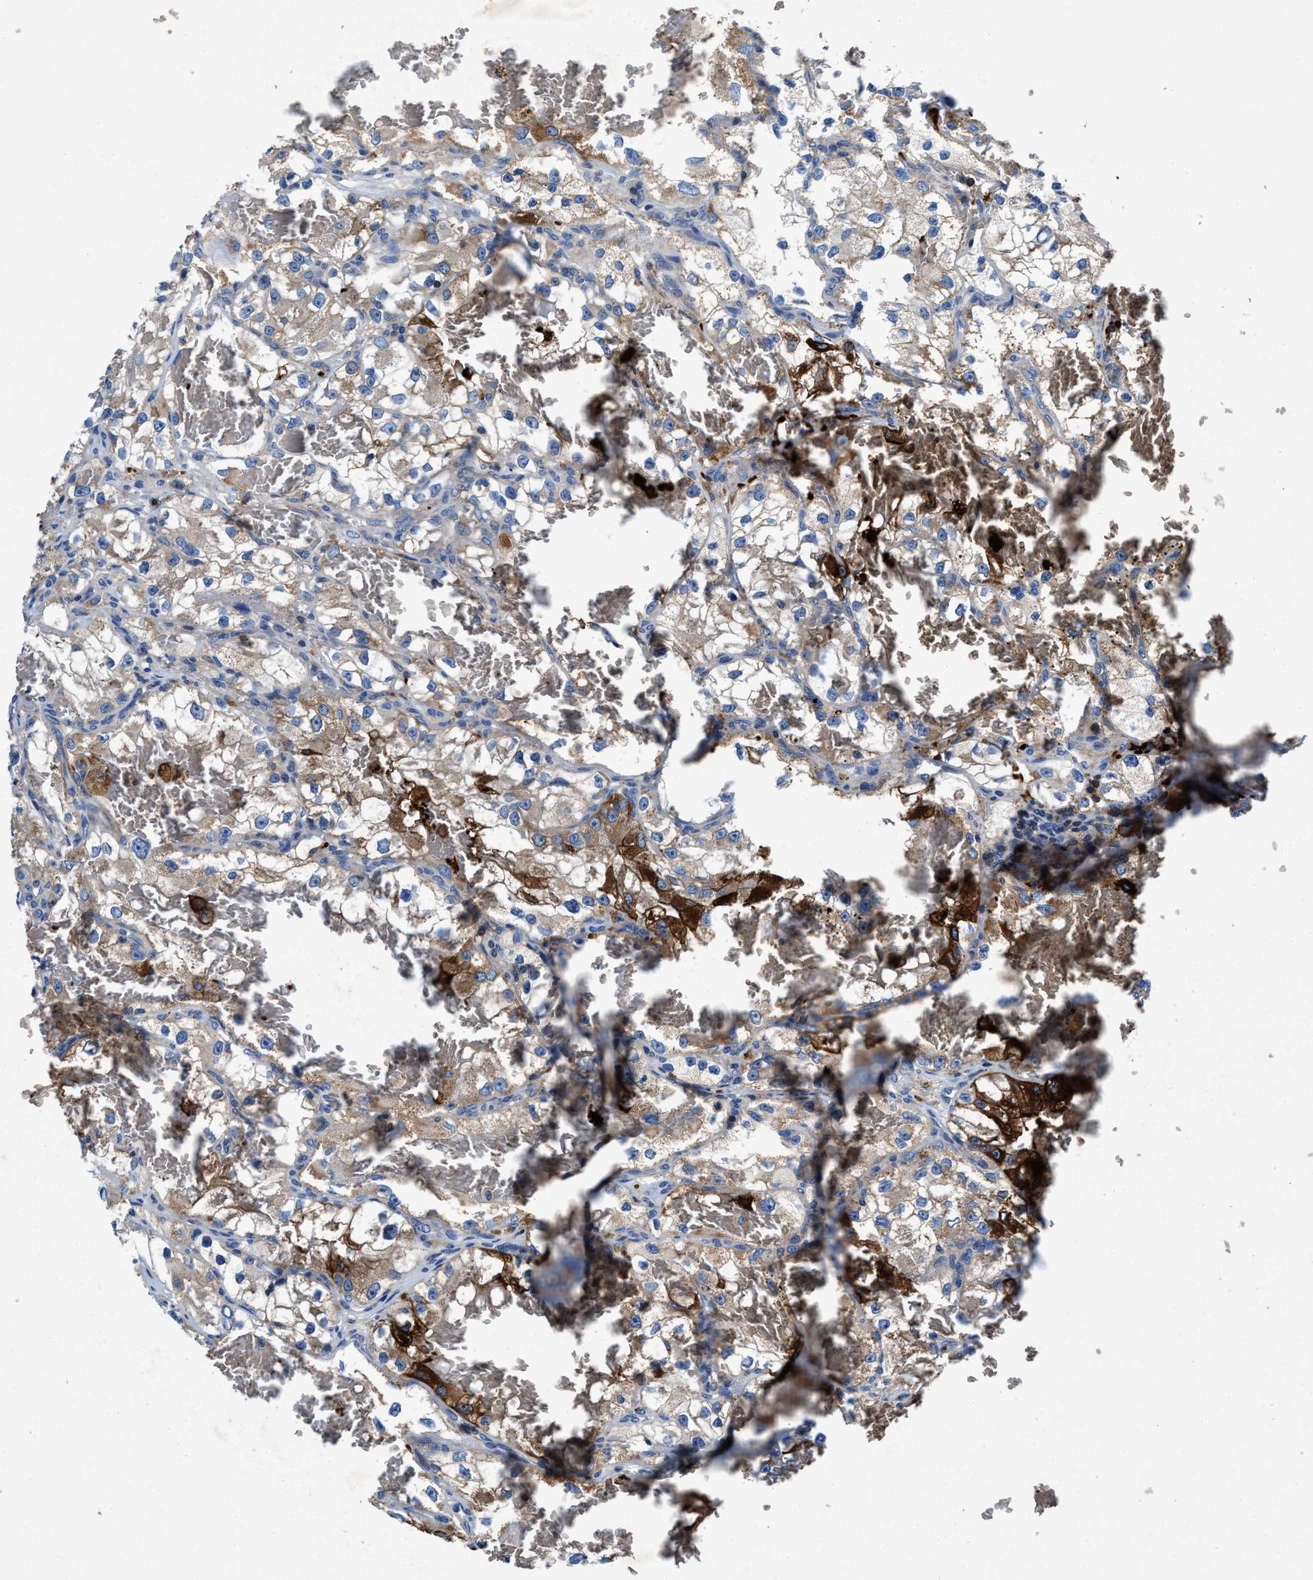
{"staining": {"intensity": "moderate", "quantity": "<25%", "location": "cytoplasmic/membranous"}, "tissue": "renal cancer", "cell_type": "Tumor cells", "image_type": "cancer", "snomed": [{"axis": "morphology", "description": "Adenocarcinoma, NOS"}, {"axis": "topography", "description": "Kidney"}], "caption": "IHC of human renal cancer demonstrates low levels of moderate cytoplasmic/membranous staining in approximately <25% of tumor cells.", "gene": "PHLPP1", "patient": {"sex": "female", "age": 57}}